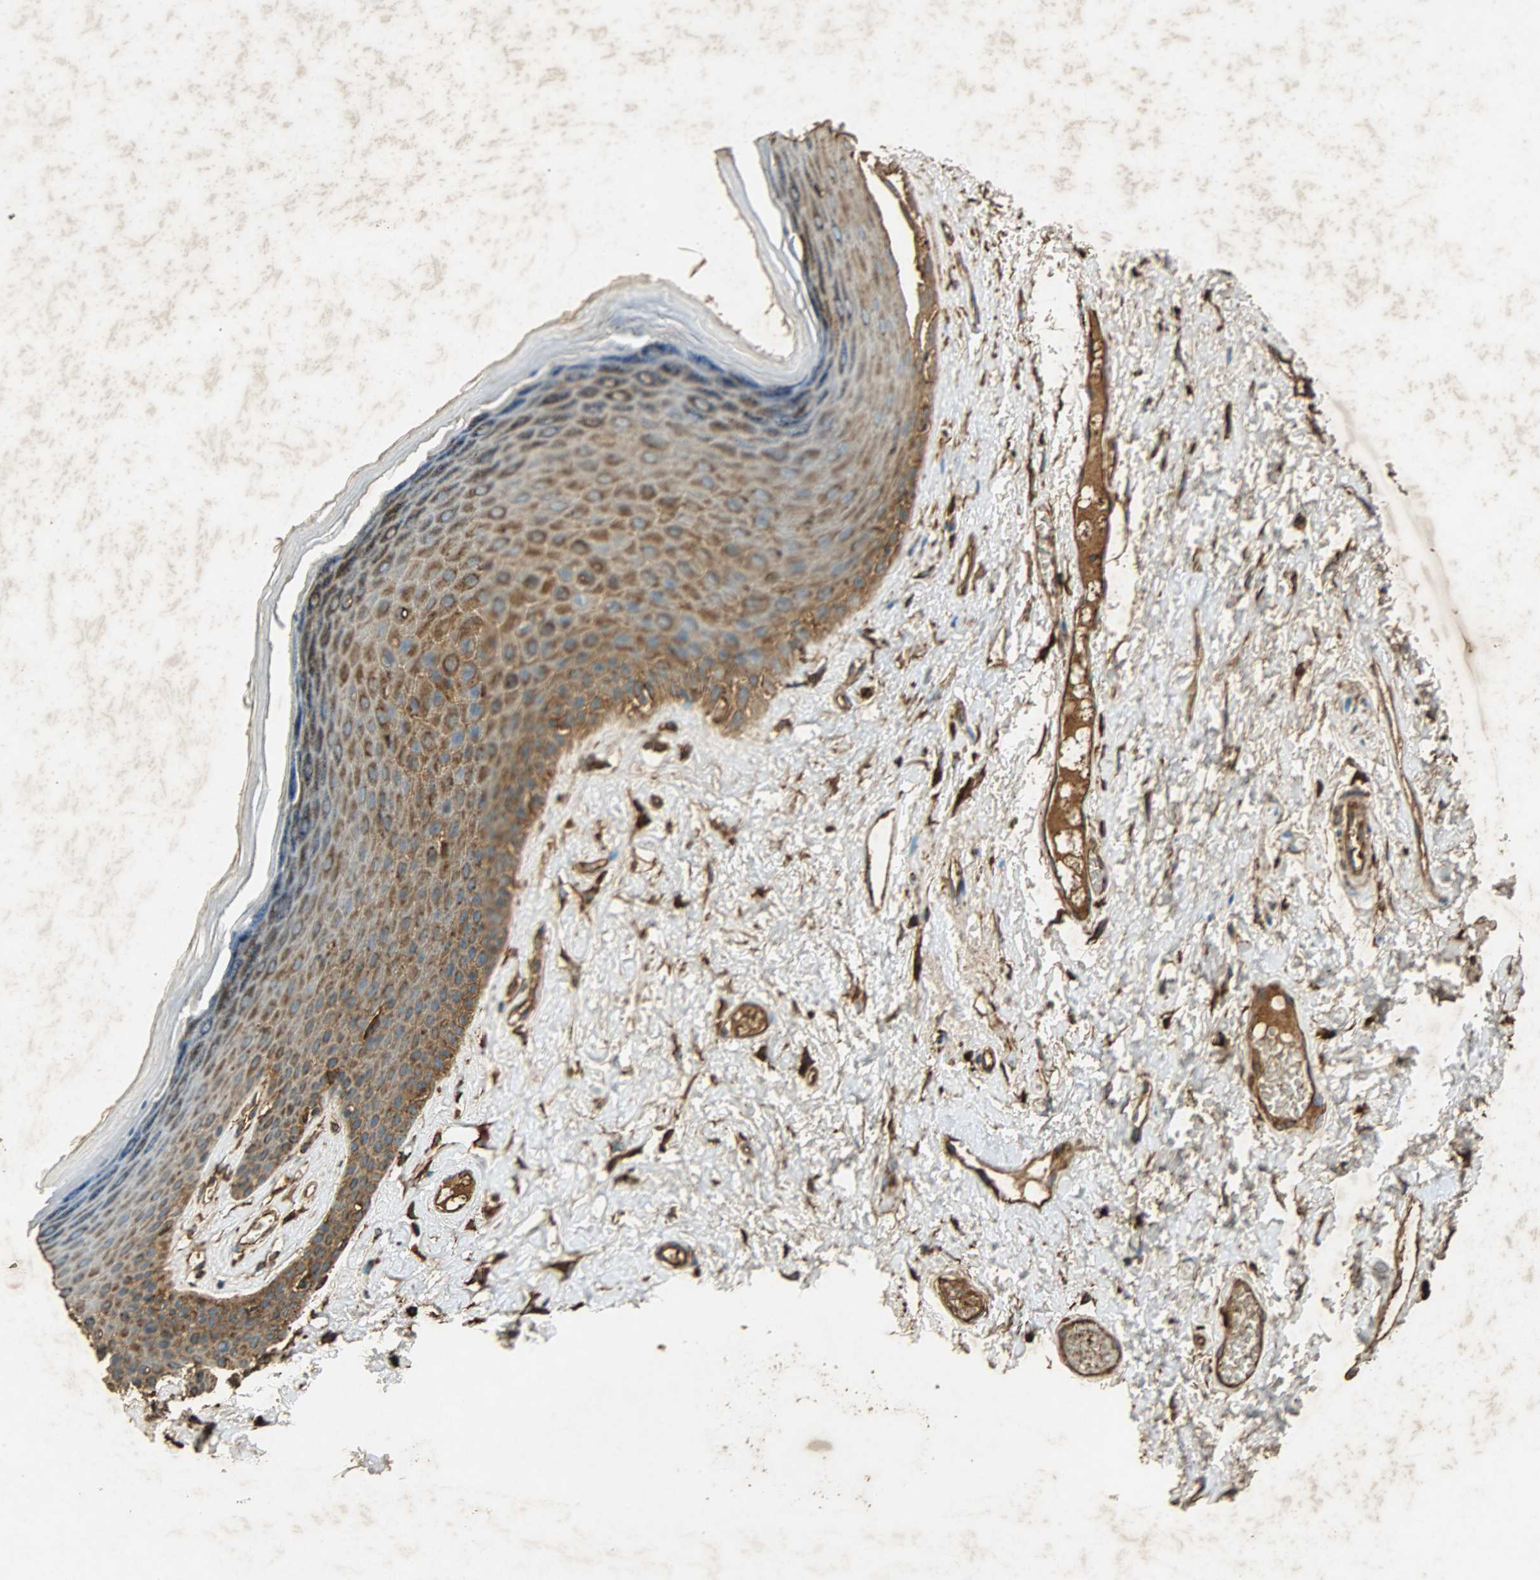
{"staining": {"intensity": "moderate", "quantity": ">75%", "location": "cytoplasmic/membranous"}, "tissue": "skin", "cell_type": "Epidermal cells", "image_type": "normal", "snomed": [{"axis": "morphology", "description": "Normal tissue, NOS"}, {"axis": "morphology", "description": "Inflammation, NOS"}, {"axis": "topography", "description": "Vulva"}], "caption": "This histopathology image displays immunohistochemistry staining of normal human skin, with medium moderate cytoplasmic/membranous expression in approximately >75% of epidermal cells.", "gene": "HSP90B1", "patient": {"sex": "female", "age": 84}}